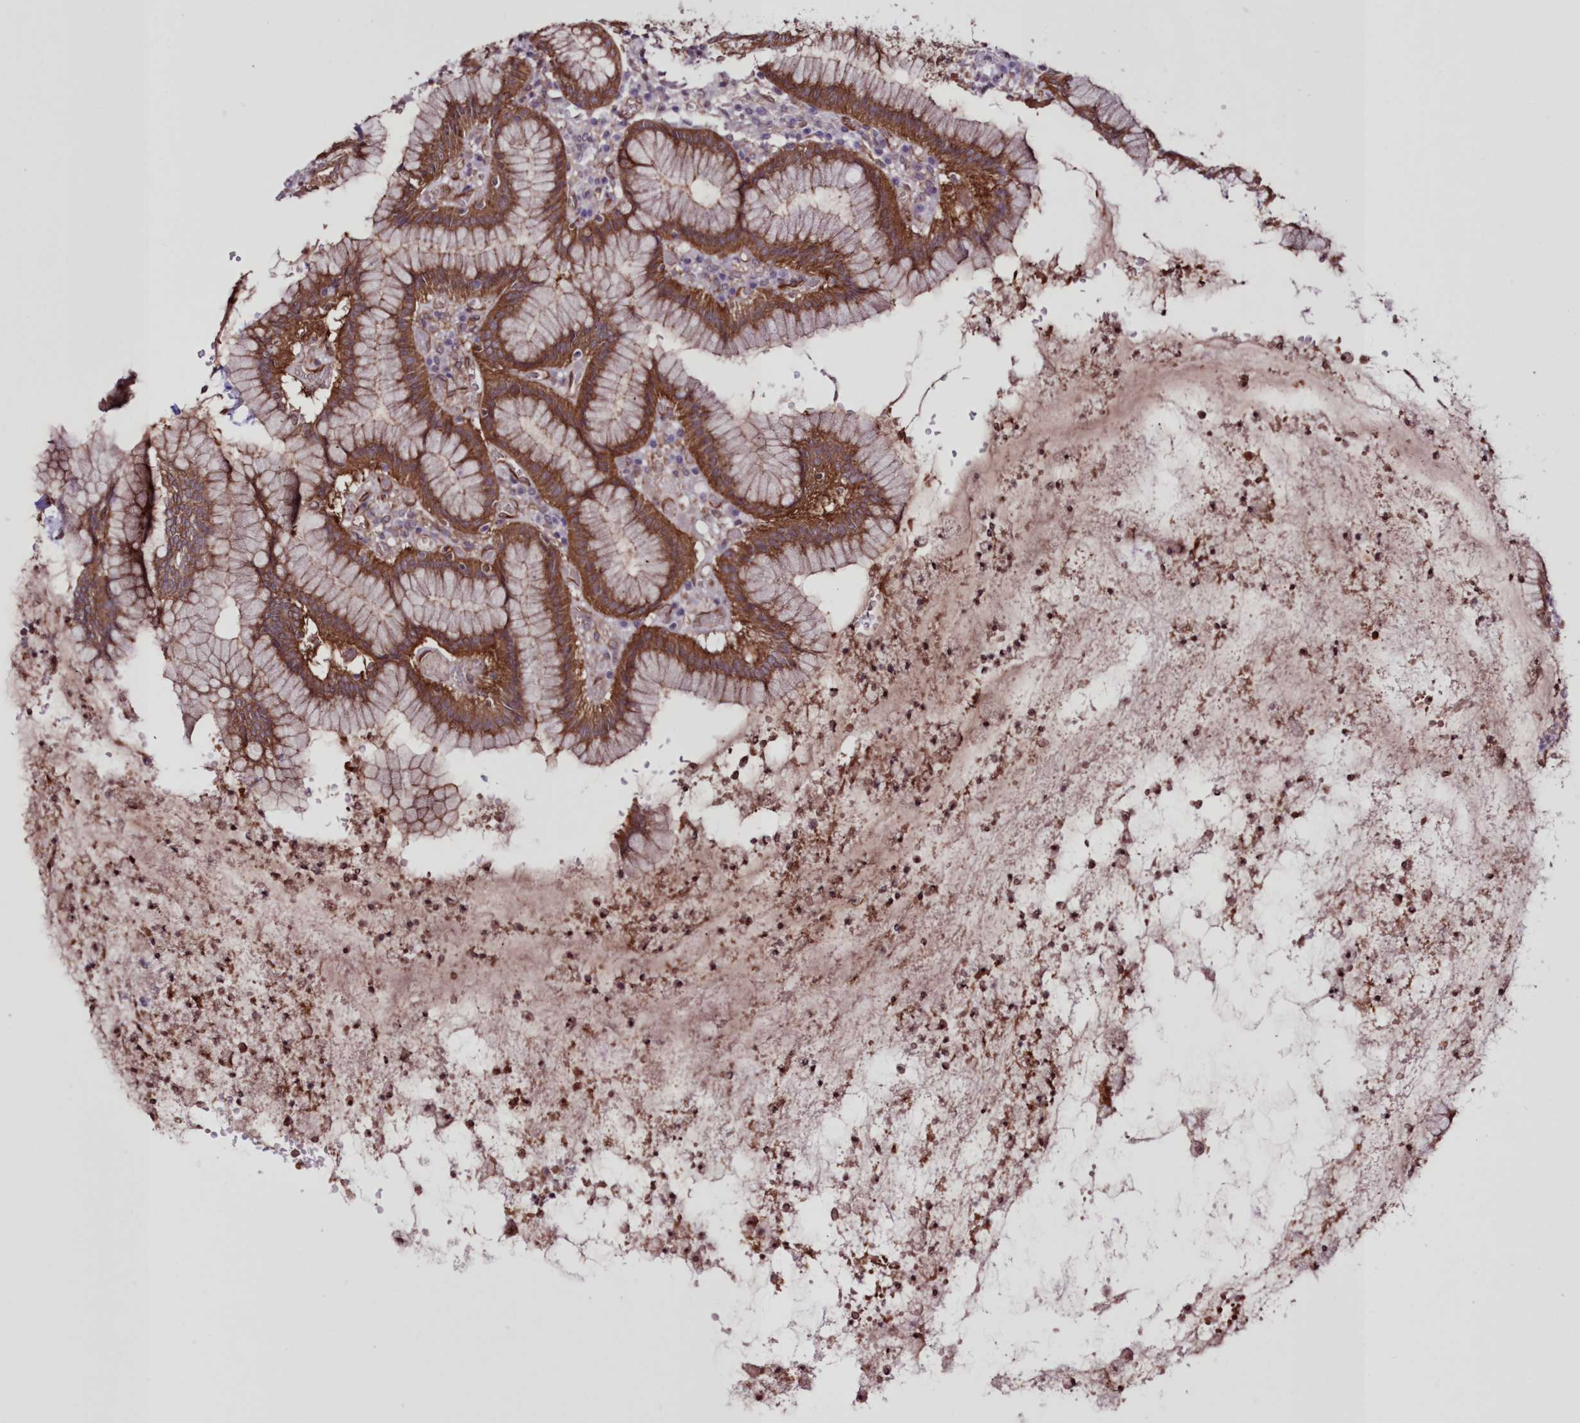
{"staining": {"intensity": "strong", "quantity": ">75%", "location": "cytoplasmic/membranous,nuclear"}, "tissue": "stomach", "cell_type": "Glandular cells", "image_type": "normal", "snomed": [{"axis": "morphology", "description": "Normal tissue, NOS"}, {"axis": "topography", "description": "Stomach"}], "caption": "Brown immunohistochemical staining in benign stomach demonstrates strong cytoplasmic/membranous,nuclear staining in about >75% of glandular cells.", "gene": "FCHO2", "patient": {"sex": "male", "age": 55}}